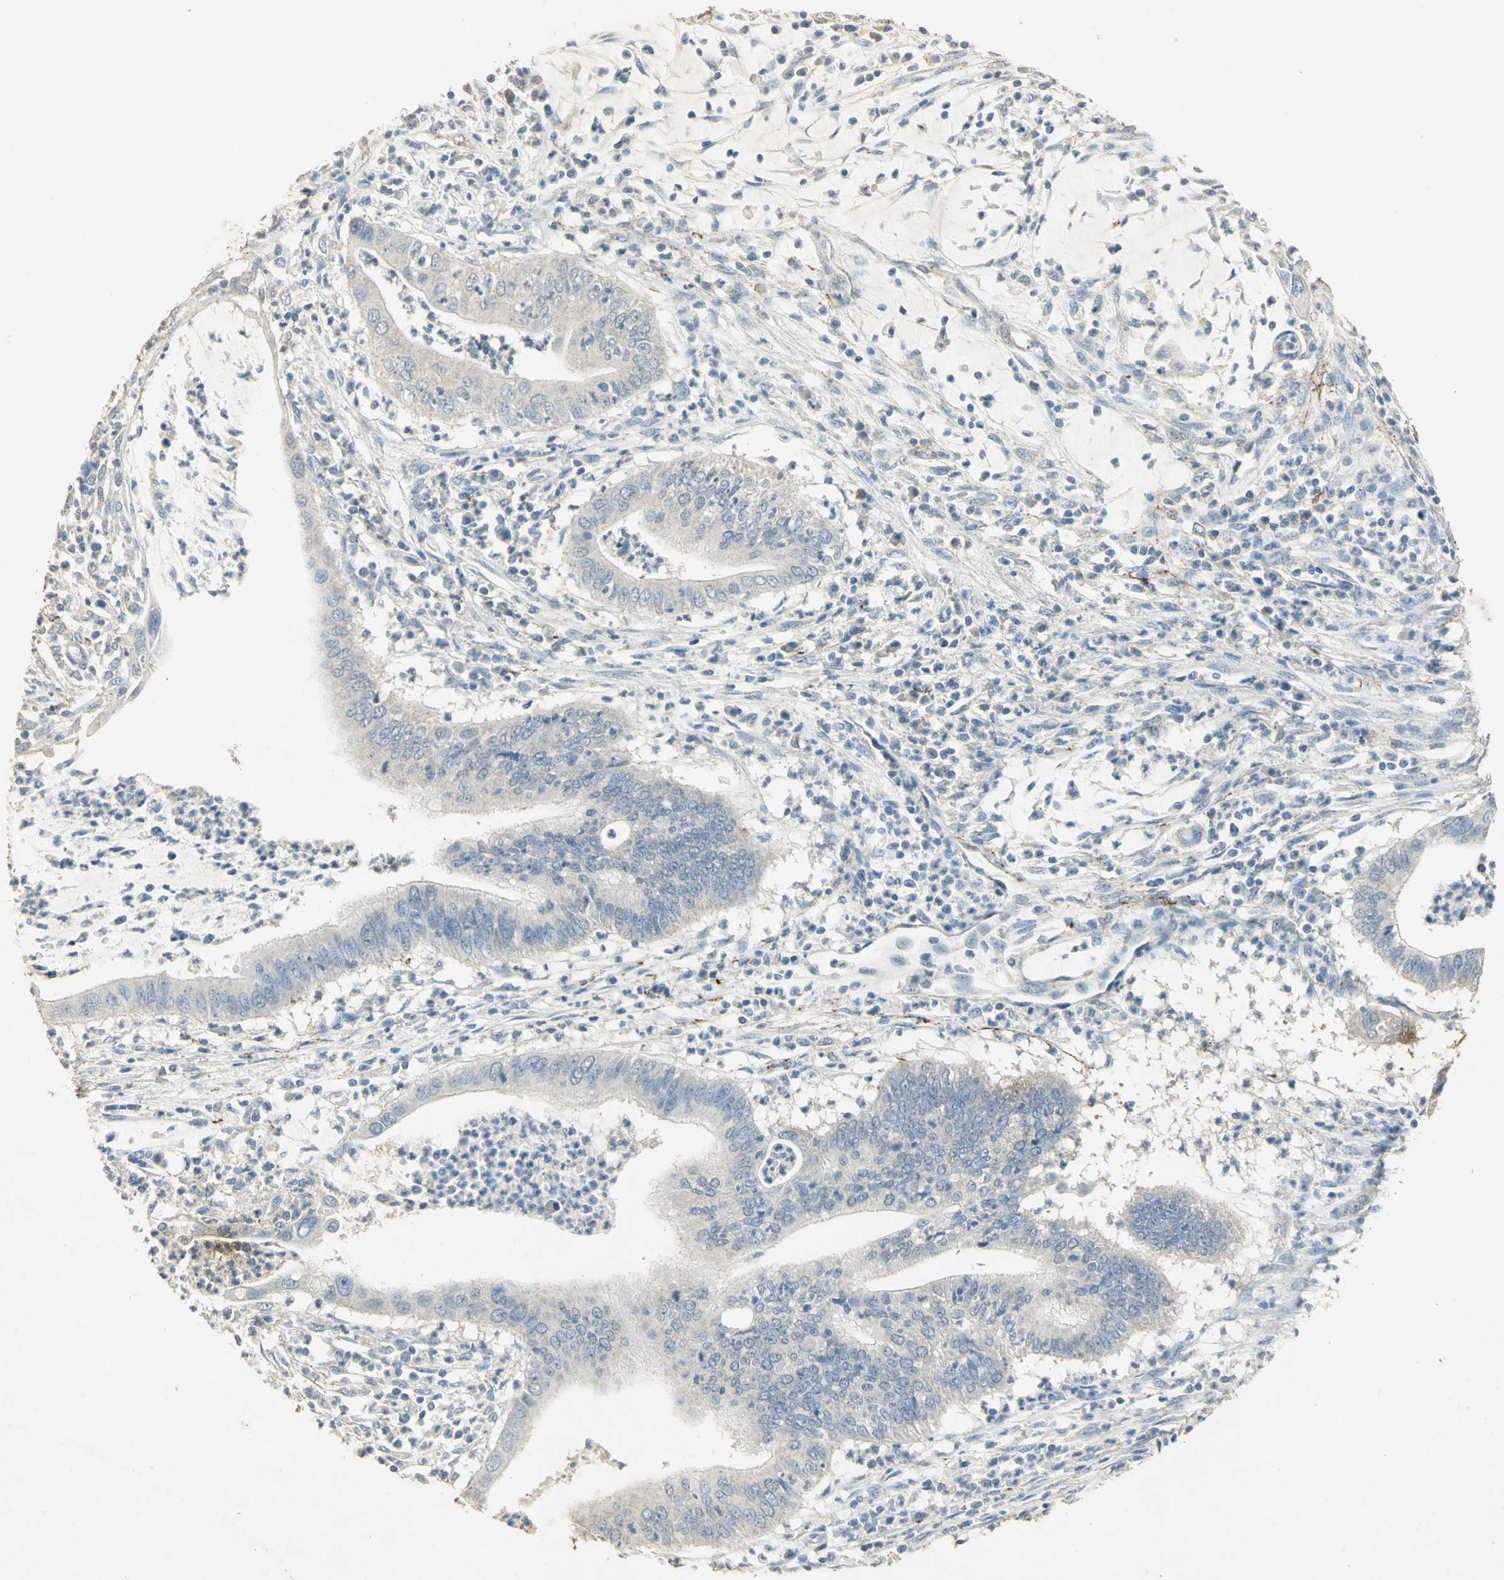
{"staining": {"intensity": "negative", "quantity": "none", "location": "none"}, "tissue": "cervical cancer", "cell_type": "Tumor cells", "image_type": "cancer", "snomed": [{"axis": "morphology", "description": "Adenocarcinoma, NOS"}, {"axis": "topography", "description": "Cervix"}], "caption": "Cervical adenocarcinoma was stained to show a protein in brown. There is no significant staining in tumor cells.", "gene": "ASB9", "patient": {"sex": "female", "age": 36}}